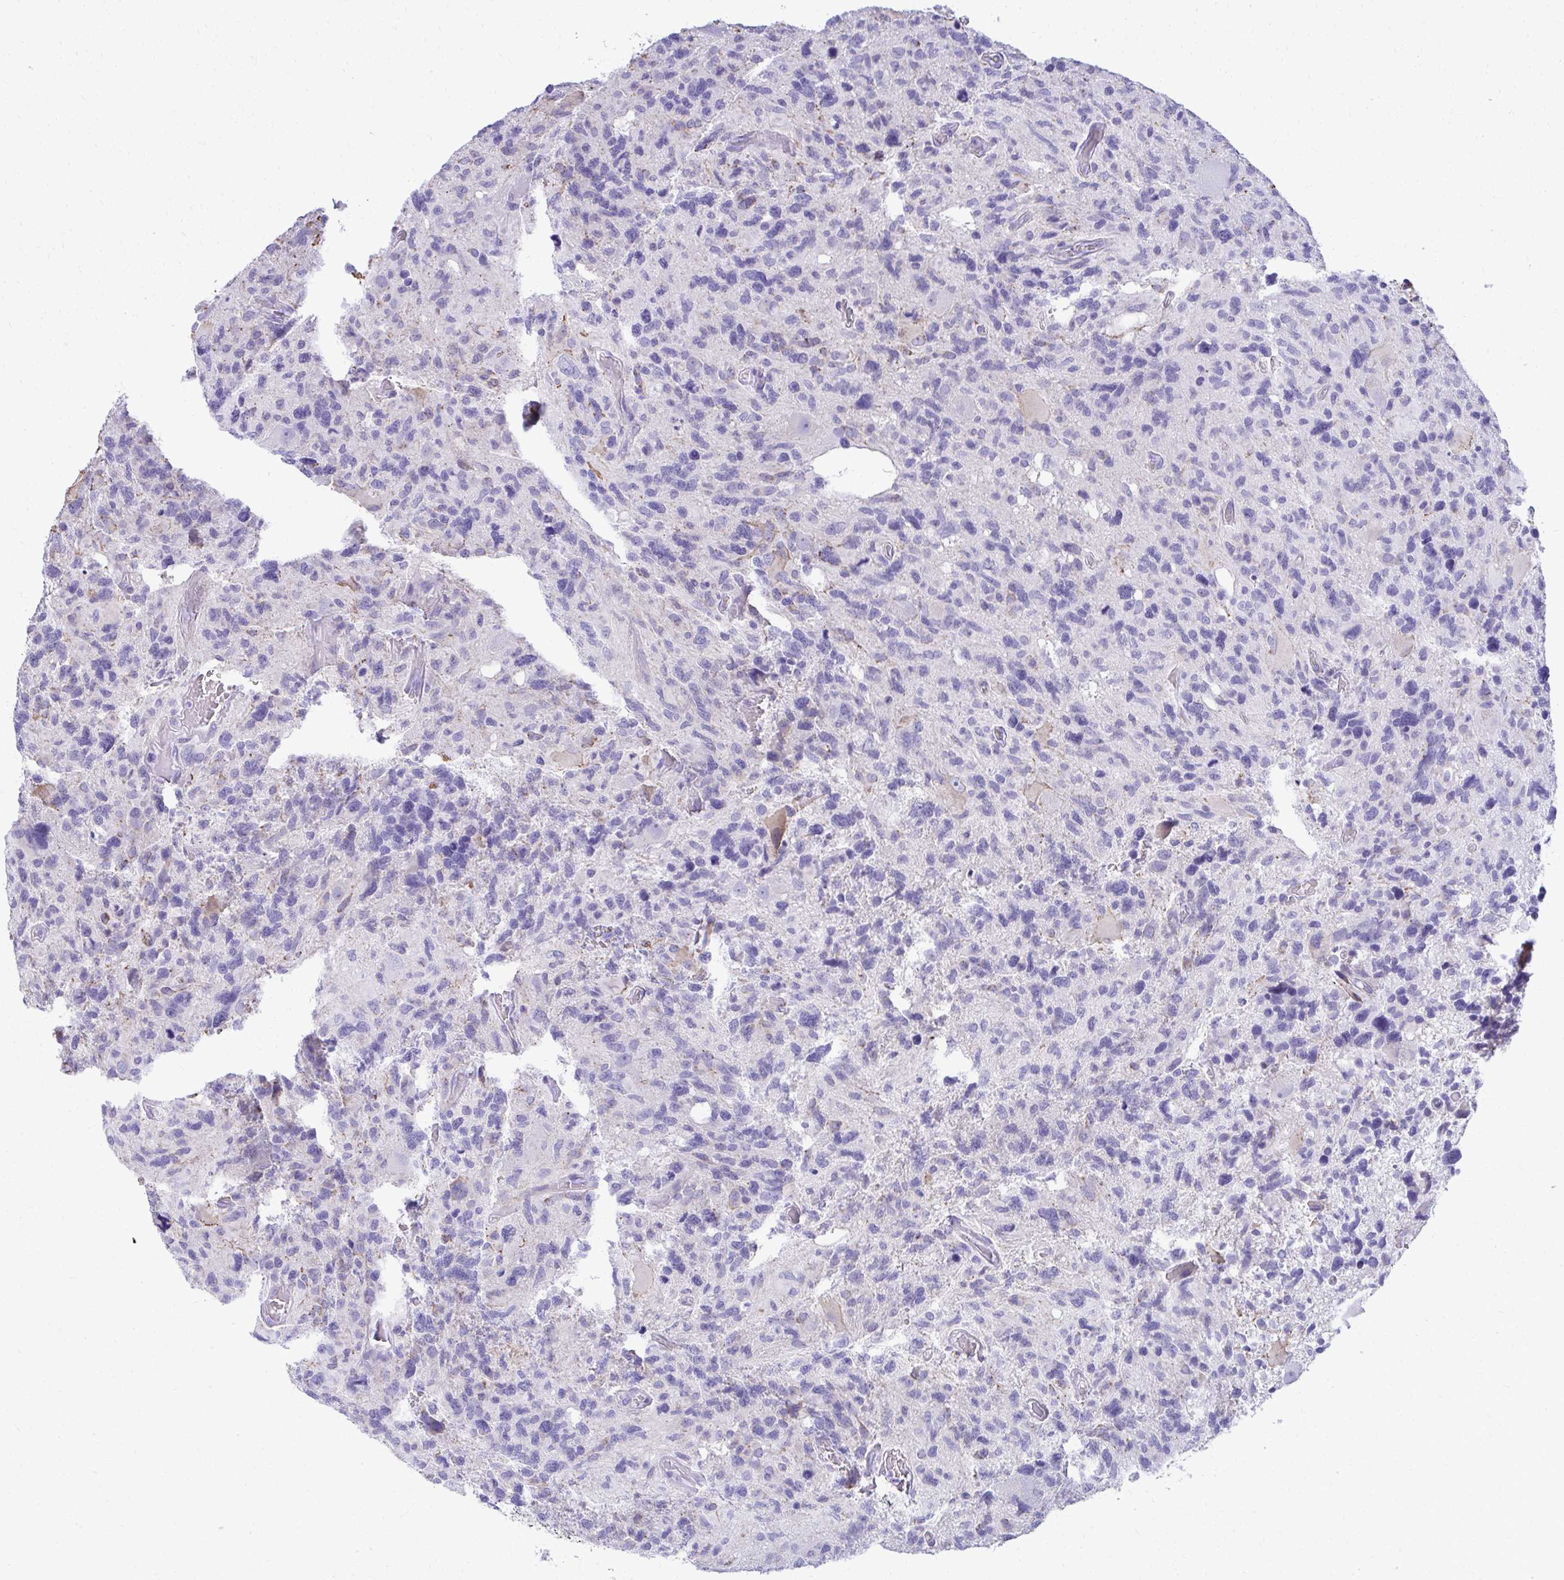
{"staining": {"intensity": "negative", "quantity": "none", "location": "none"}, "tissue": "glioma", "cell_type": "Tumor cells", "image_type": "cancer", "snomed": [{"axis": "morphology", "description": "Glioma, malignant, High grade"}, {"axis": "topography", "description": "Brain"}], "caption": "Glioma was stained to show a protein in brown. There is no significant staining in tumor cells.", "gene": "AIG1", "patient": {"sex": "male", "age": 49}}